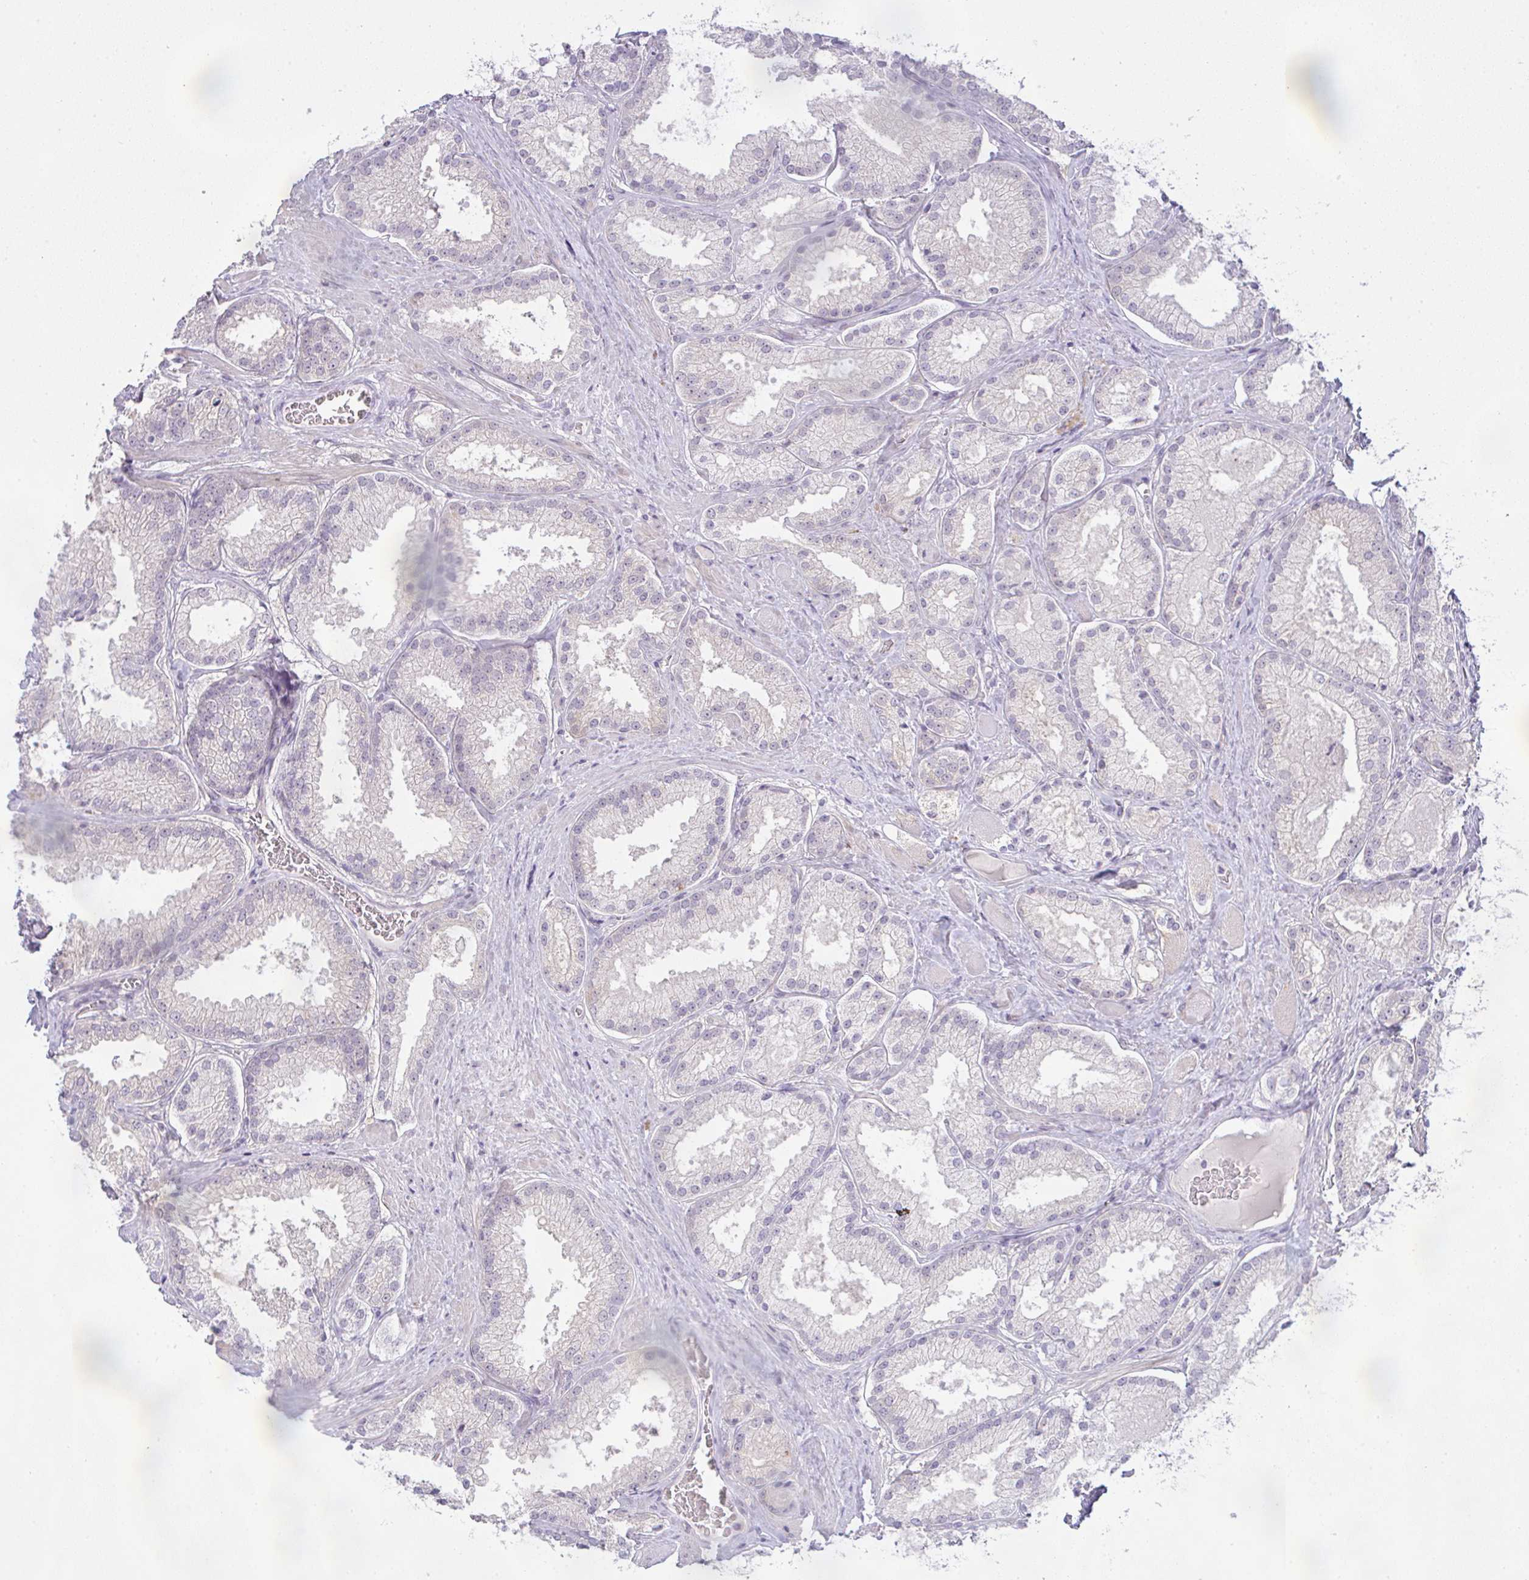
{"staining": {"intensity": "negative", "quantity": "none", "location": "none"}, "tissue": "prostate cancer", "cell_type": "Tumor cells", "image_type": "cancer", "snomed": [{"axis": "morphology", "description": "Adenocarcinoma, High grade"}, {"axis": "topography", "description": "Prostate"}], "caption": "Prostate cancer (high-grade adenocarcinoma) was stained to show a protein in brown. There is no significant positivity in tumor cells. (Immunohistochemistry, brightfield microscopy, high magnification).", "gene": "CSE1L", "patient": {"sex": "male", "age": 68}}